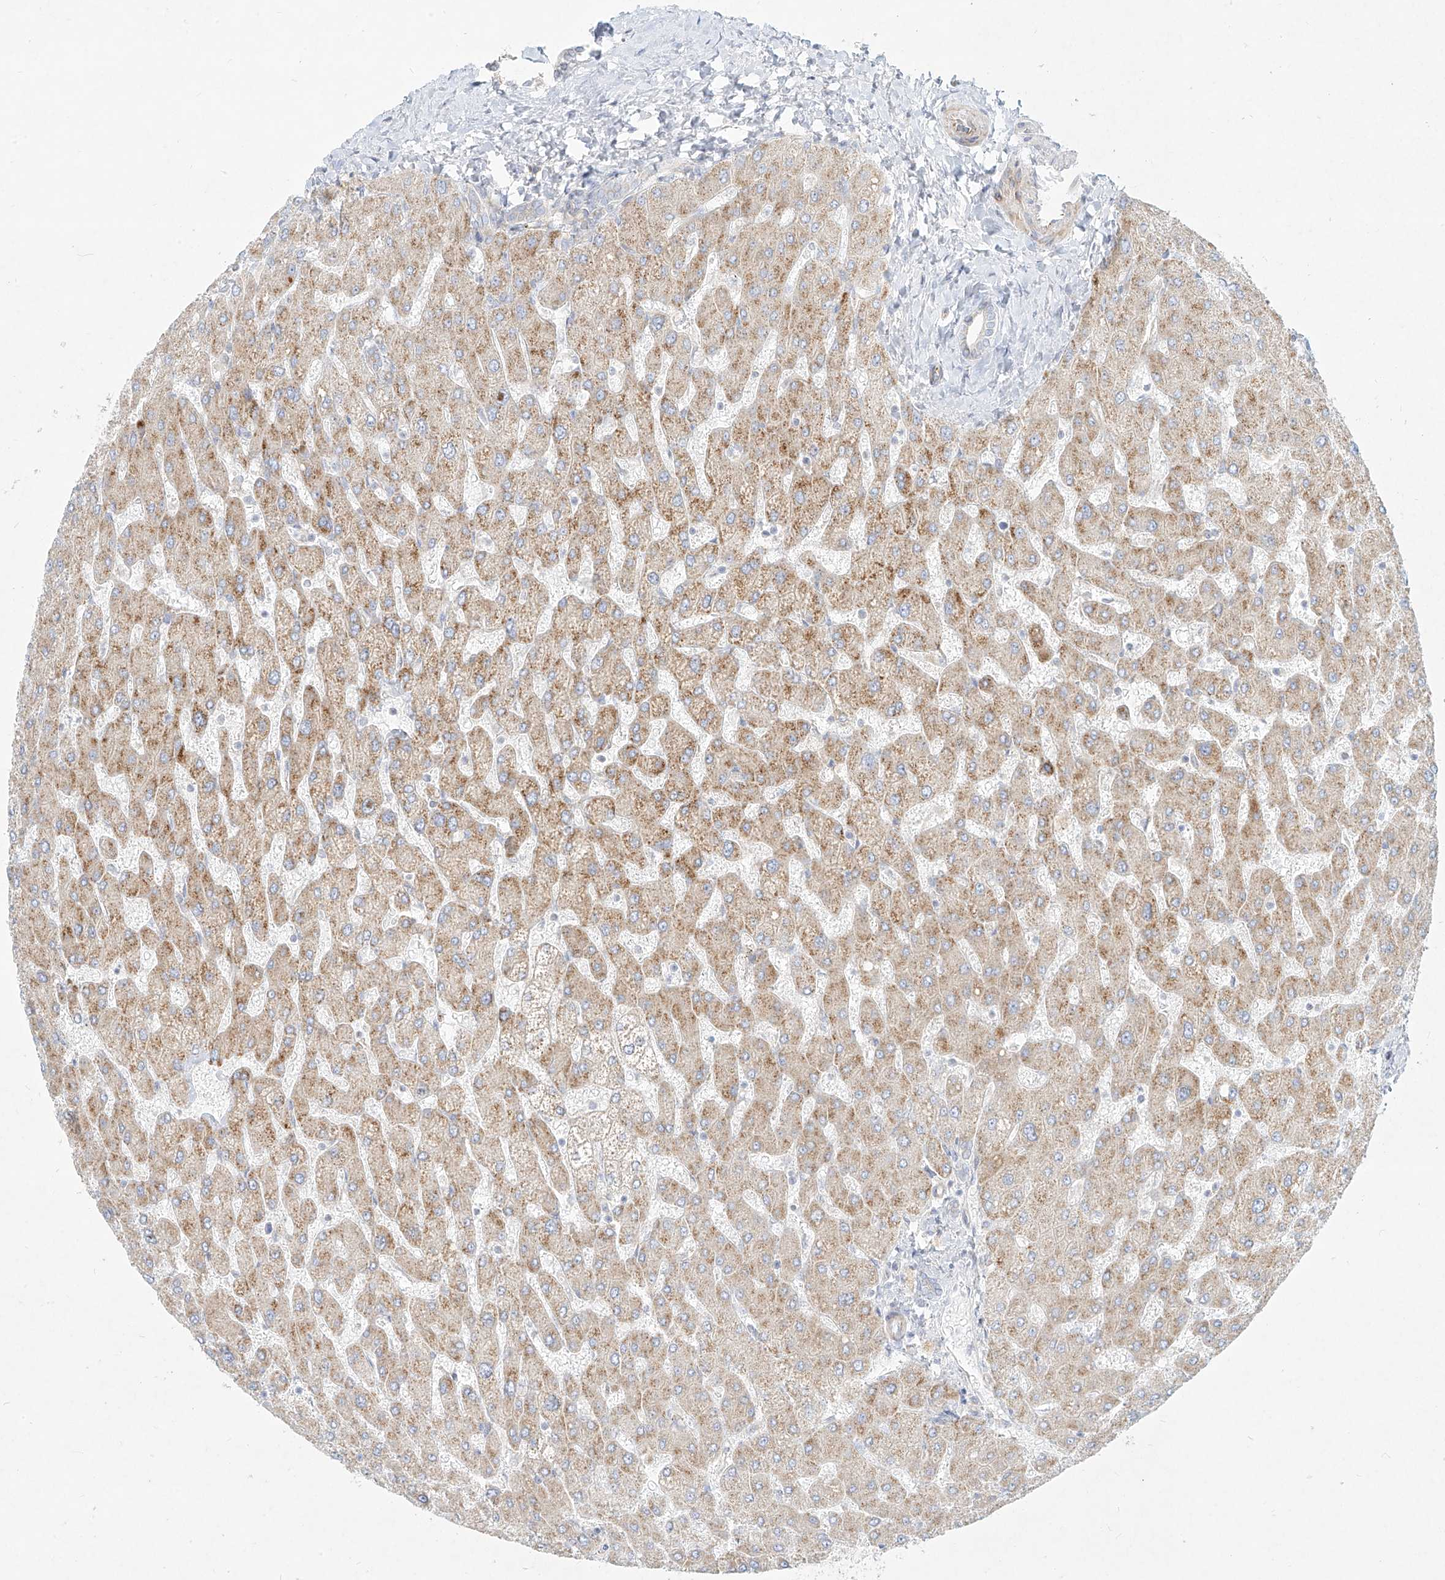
{"staining": {"intensity": "negative", "quantity": "none", "location": "none"}, "tissue": "liver", "cell_type": "Cholangiocytes", "image_type": "normal", "snomed": [{"axis": "morphology", "description": "Normal tissue, NOS"}, {"axis": "topography", "description": "Liver"}], "caption": "This image is of benign liver stained with immunohistochemistry (IHC) to label a protein in brown with the nuclei are counter-stained blue. There is no expression in cholangiocytes.", "gene": "MTX2", "patient": {"sex": "male", "age": 55}}